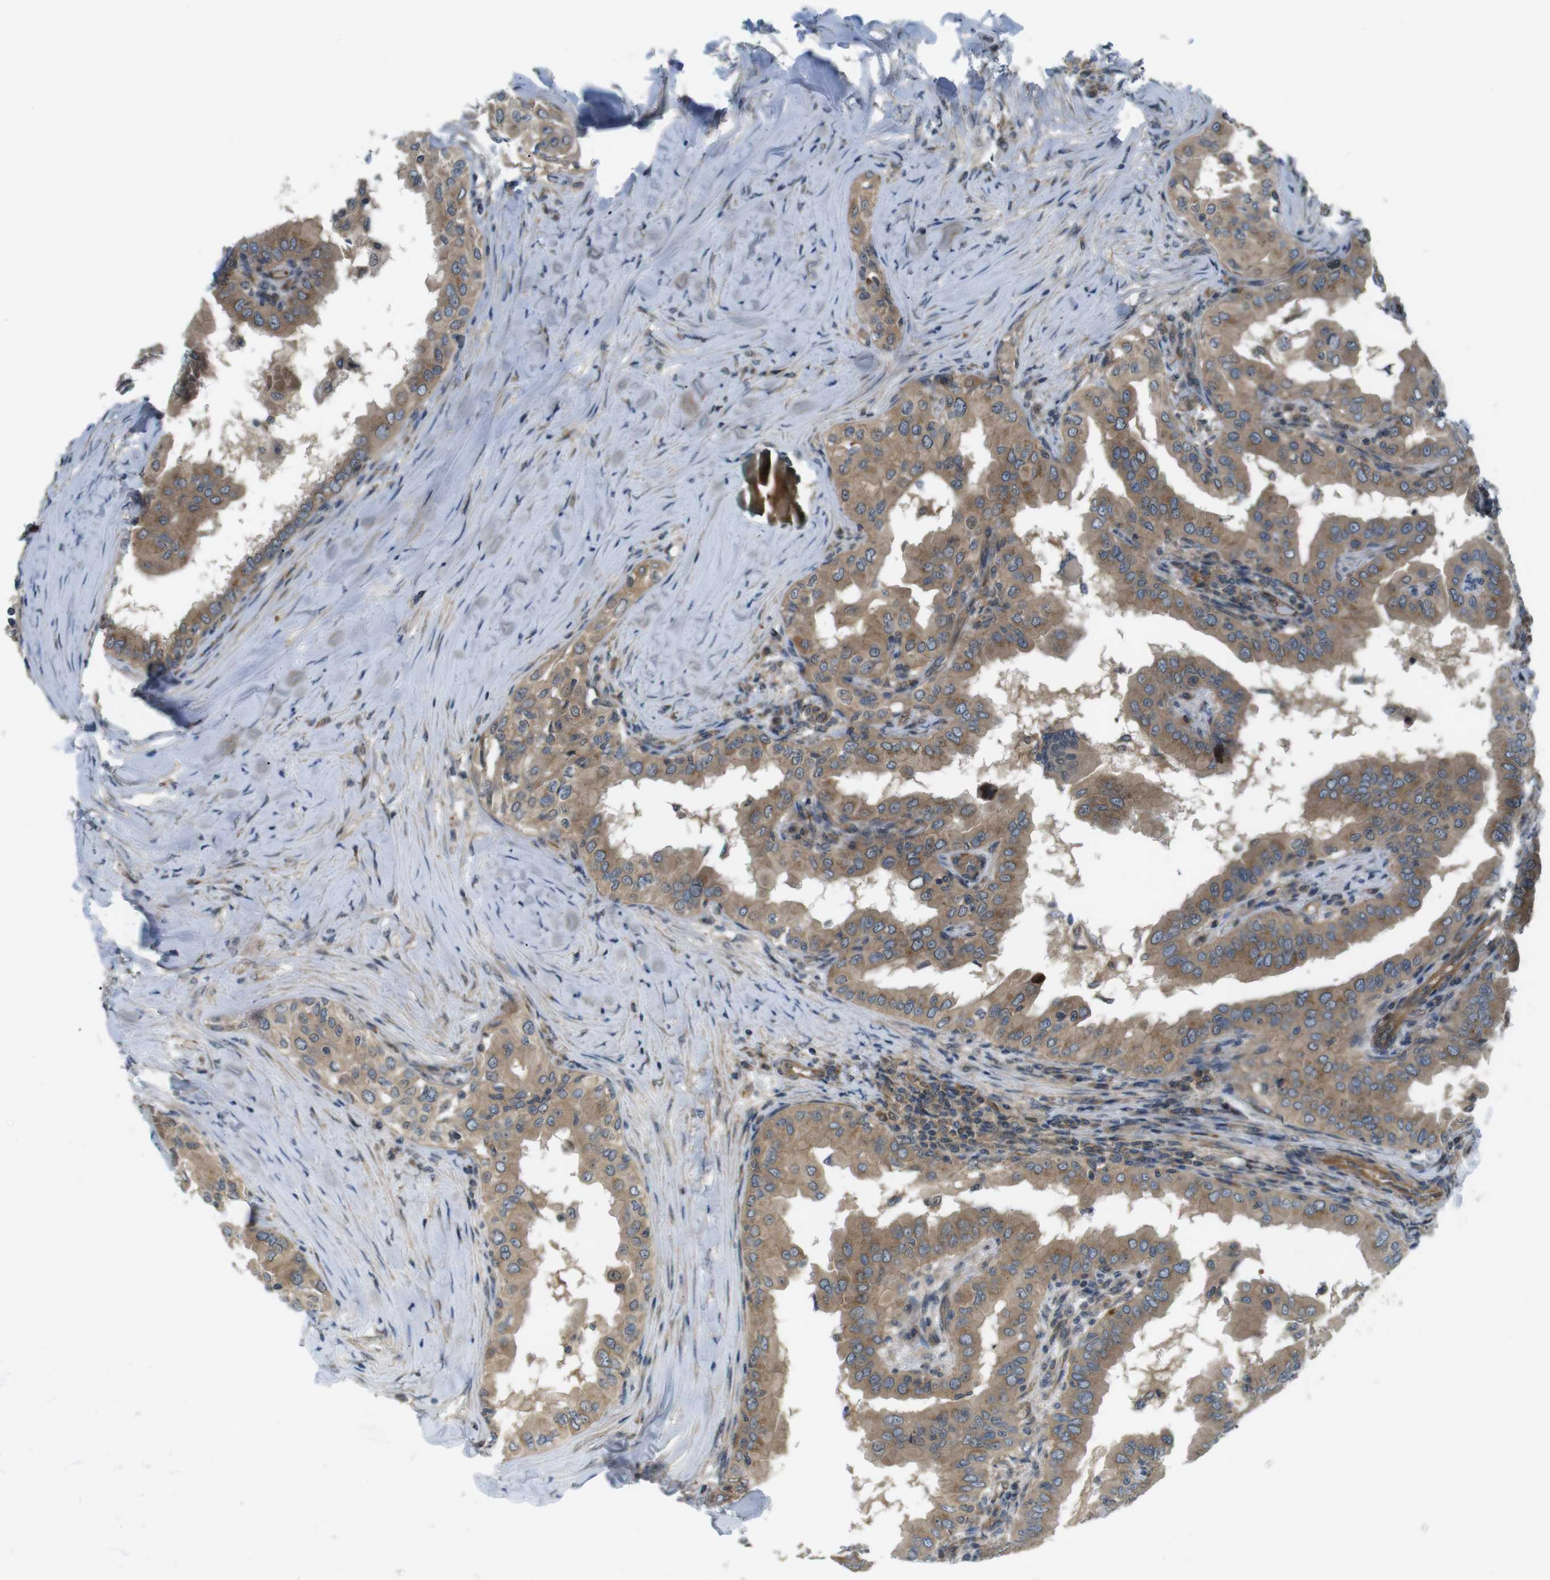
{"staining": {"intensity": "moderate", "quantity": ">75%", "location": "cytoplasmic/membranous"}, "tissue": "thyroid cancer", "cell_type": "Tumor cells", "image_type": "cancer", "snomed": [{"axis": "morphology", "description": "Papillary adenocarcinoma, NOS"}, {"axis": "topography", "description": "Thyroid gland"}], "caption": "A brown stain shows moderate cytoplasmic/membranous positivity of a protein in human papillary adenocarcinoma (thyroid) tumor cells.", "gene": "TSC1", "patient": {"sex": "male", "age": 33}}